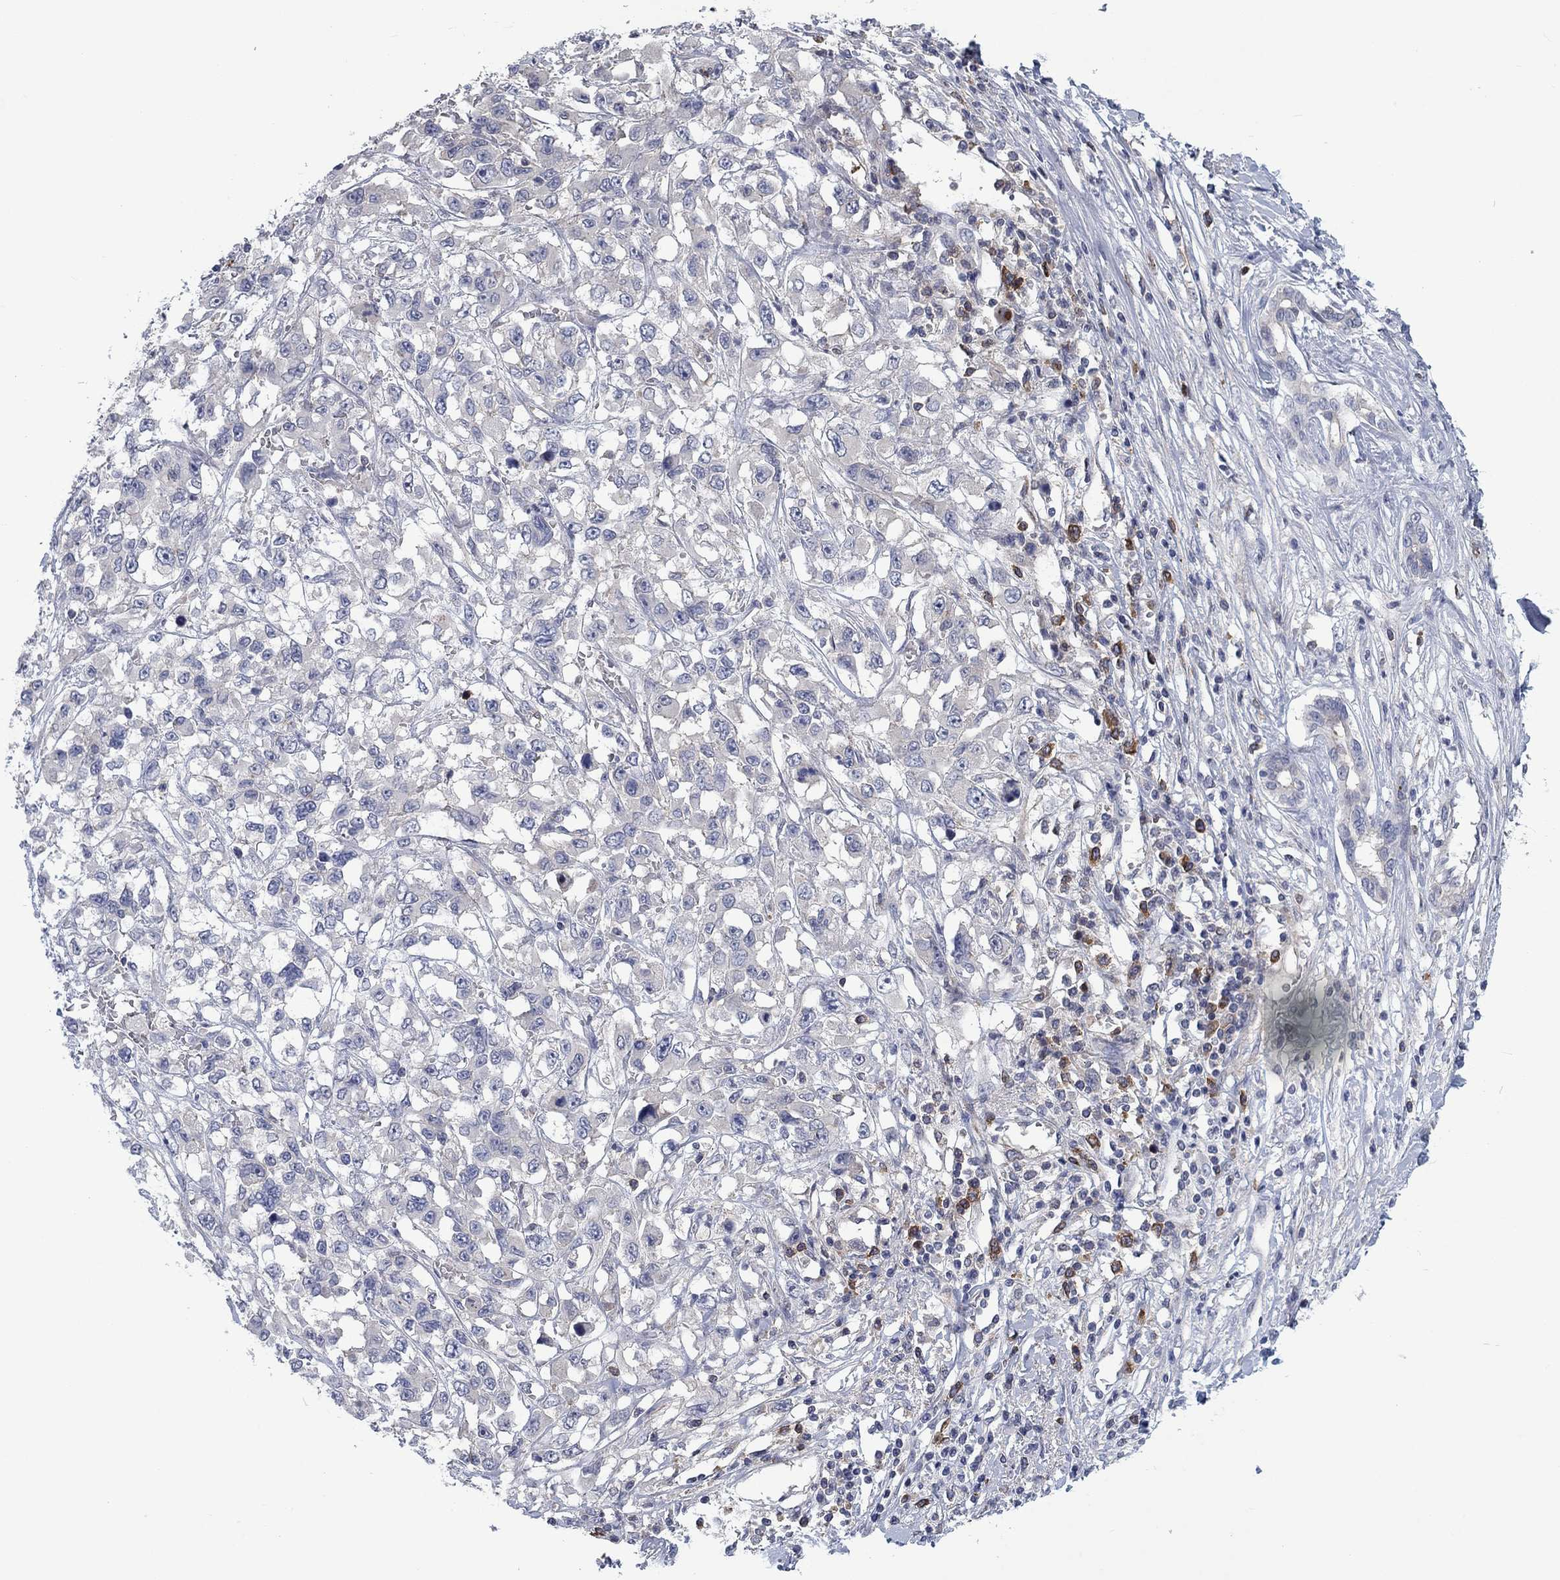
{"staining": {"intensity": "negative", "quantity": "none", "location": "none"}, "tissue": "liver cancer", "cell_type": "Tumor cells", "image_type": "cancer", "snomed": [{"axis": "morphology", "description": "Adenocarcinoma, NOS"}, {"axis": "morphology", "description": "Cholangiocarcinoma"}, {"axis": "topography", "description": "Liver"}], "caption": "Protein analysis of liver cancer (cholangiocarcinoma) displays no significant staining in tumor cells.", "gene": "KIF15", "patient": {"sex": "male", "age": 64}}